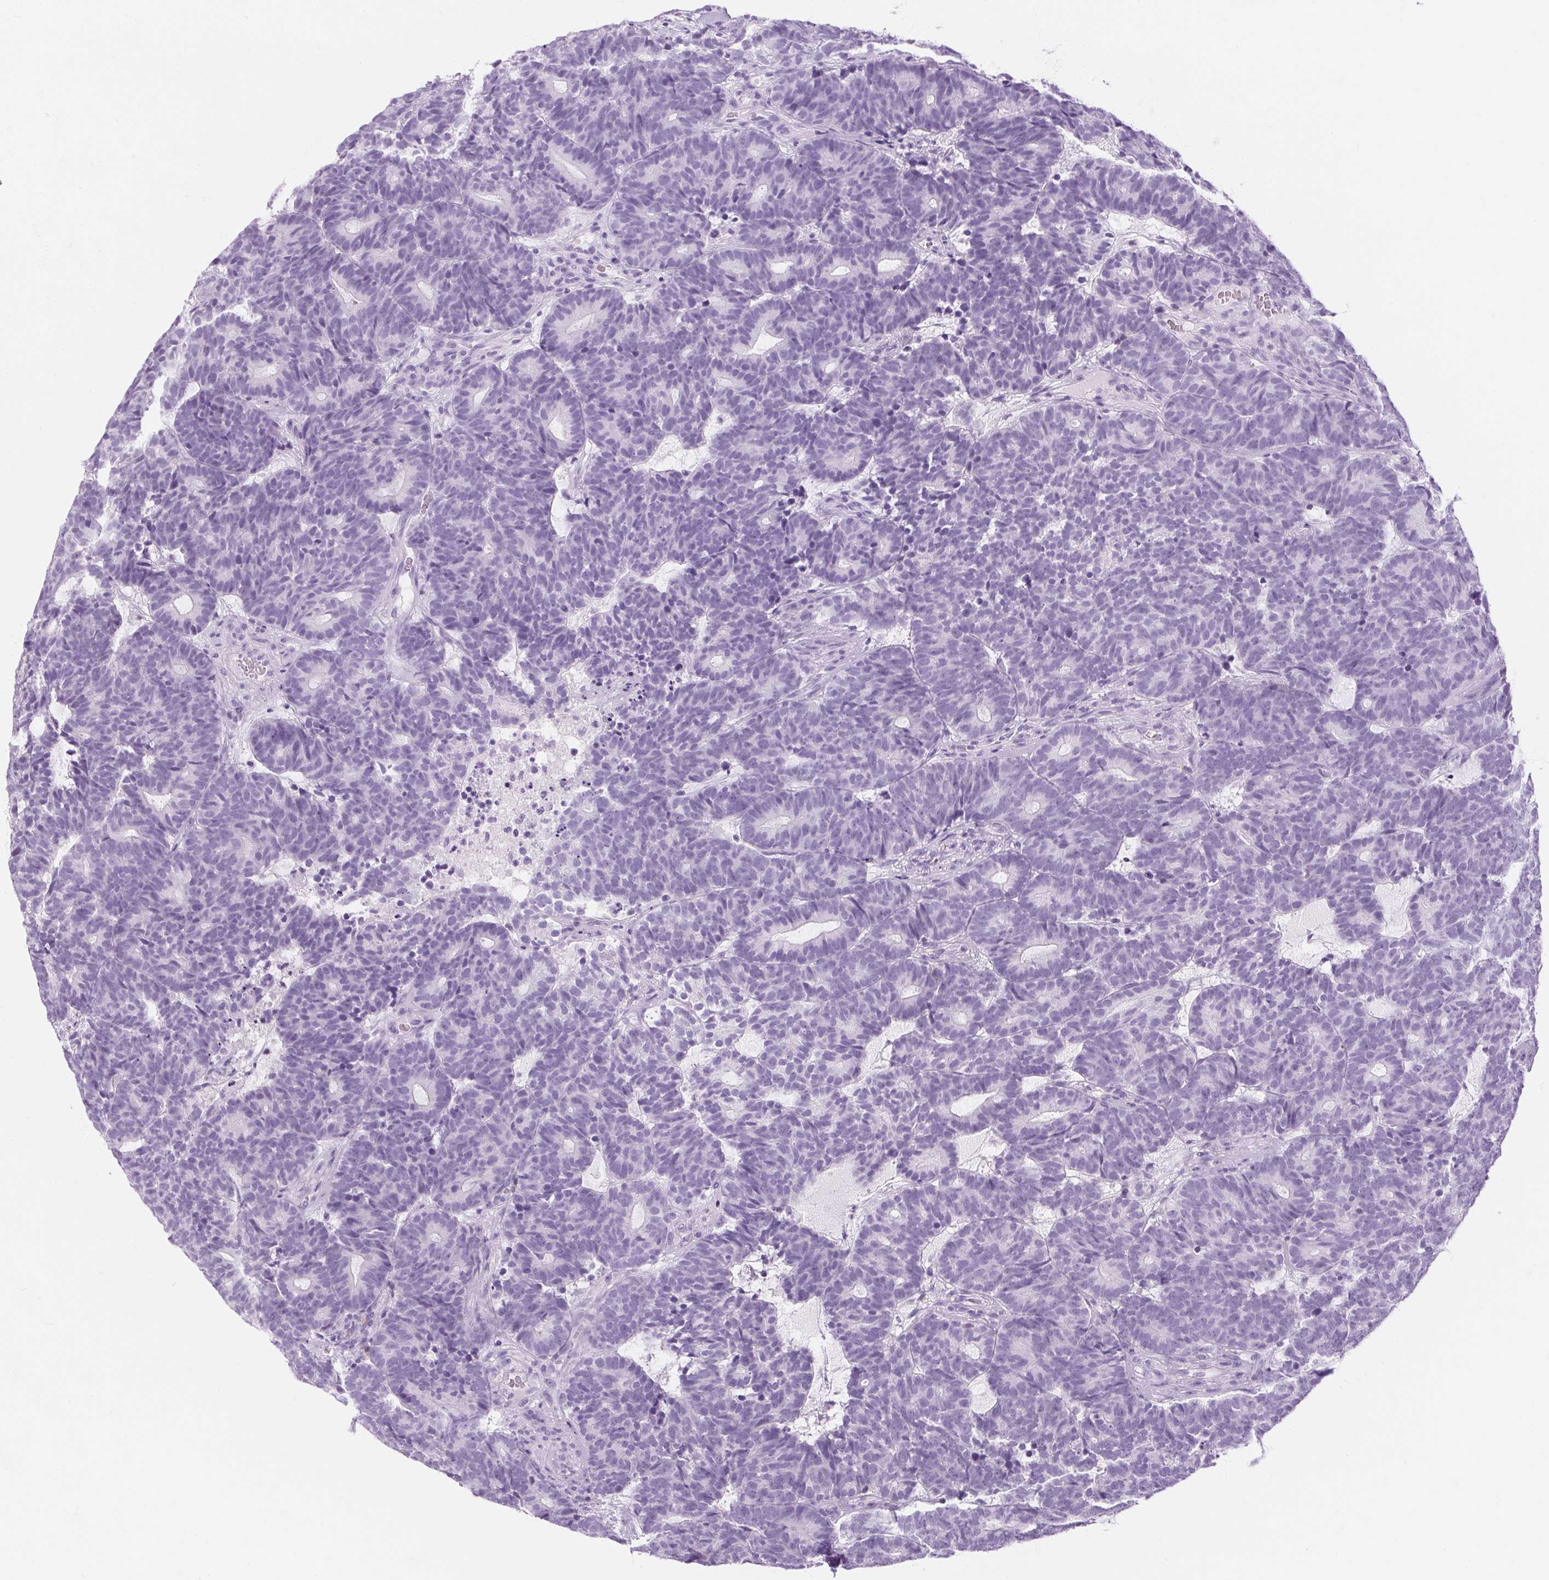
{"staining": {"intensity": "negative", "quantity": "none", "location": "none"}, "tissue": "head and neck cancer", "cell_type": "Tumor cells", "image_type": "cancer", "snomed": [{"axis": "morphology", "description": "Adenocarcinoma, NOS"}, {"axis": "topography", "description": "Head-Neck"}], "caption": "The IHC micrograph has no significant expression in tumor cells of head and neck cancer (adenocarcinoma) tissue. Nuclei are stained in blue.", "gene": "TIGD2", "patient": {"sex": "female", "age": 81}}